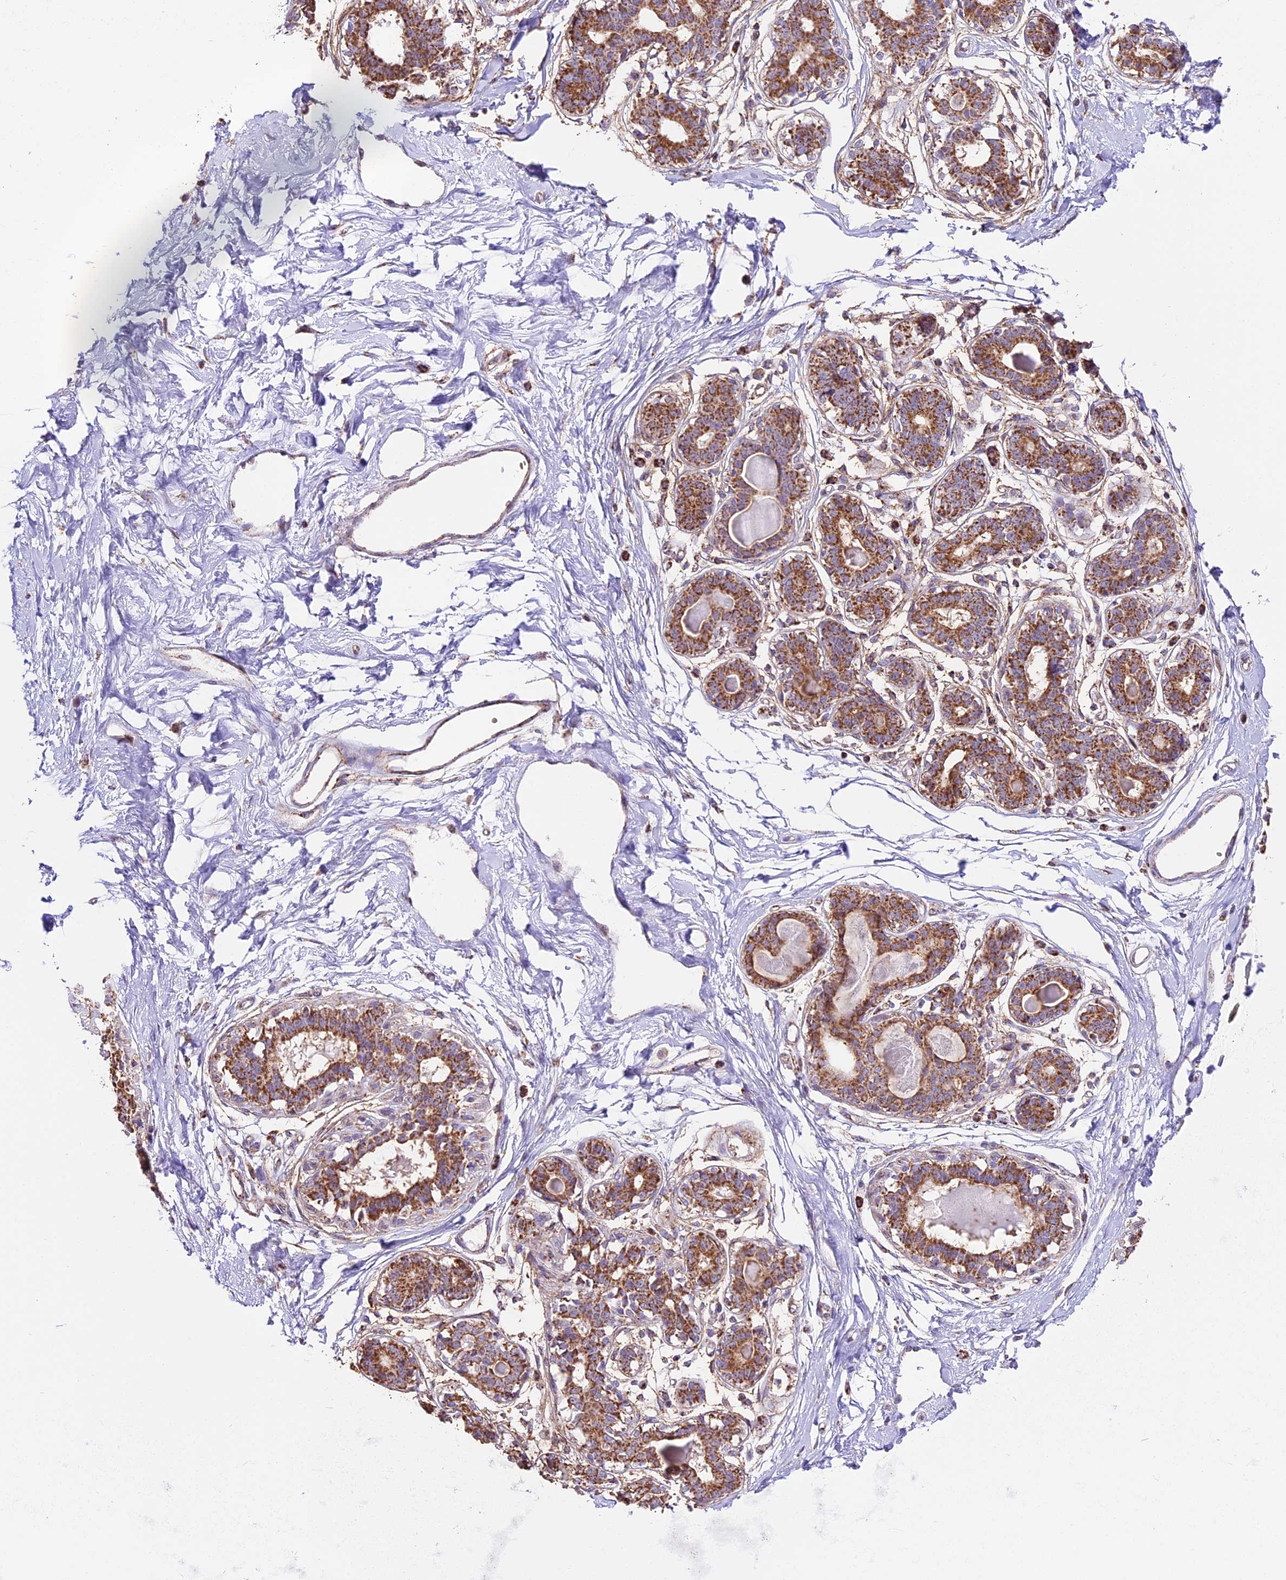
{"staining": {"intensity": "moderate", "quantity": ">75%", "location": "cytoplasmic/membranous"}, "tissue": "breast", "cell_type": "Adipocytes", "image_type": "normal", "snomed": [{"axis": "morphology", "description": "Normal tissue, NOS"}, {"axis": "topography", "description": "Breast"}], "caption": "Breast stained with DAB (3,3'-diaminobenzidine) immunohistochemistry (IHC) shows medium levels of moderate cytoplasmic/membranous expression in about >75% of adipocytes. Nuclei are stained in blue.", "gene": "NDUFA8", "patient": {"sex": "female", "age": 45}}